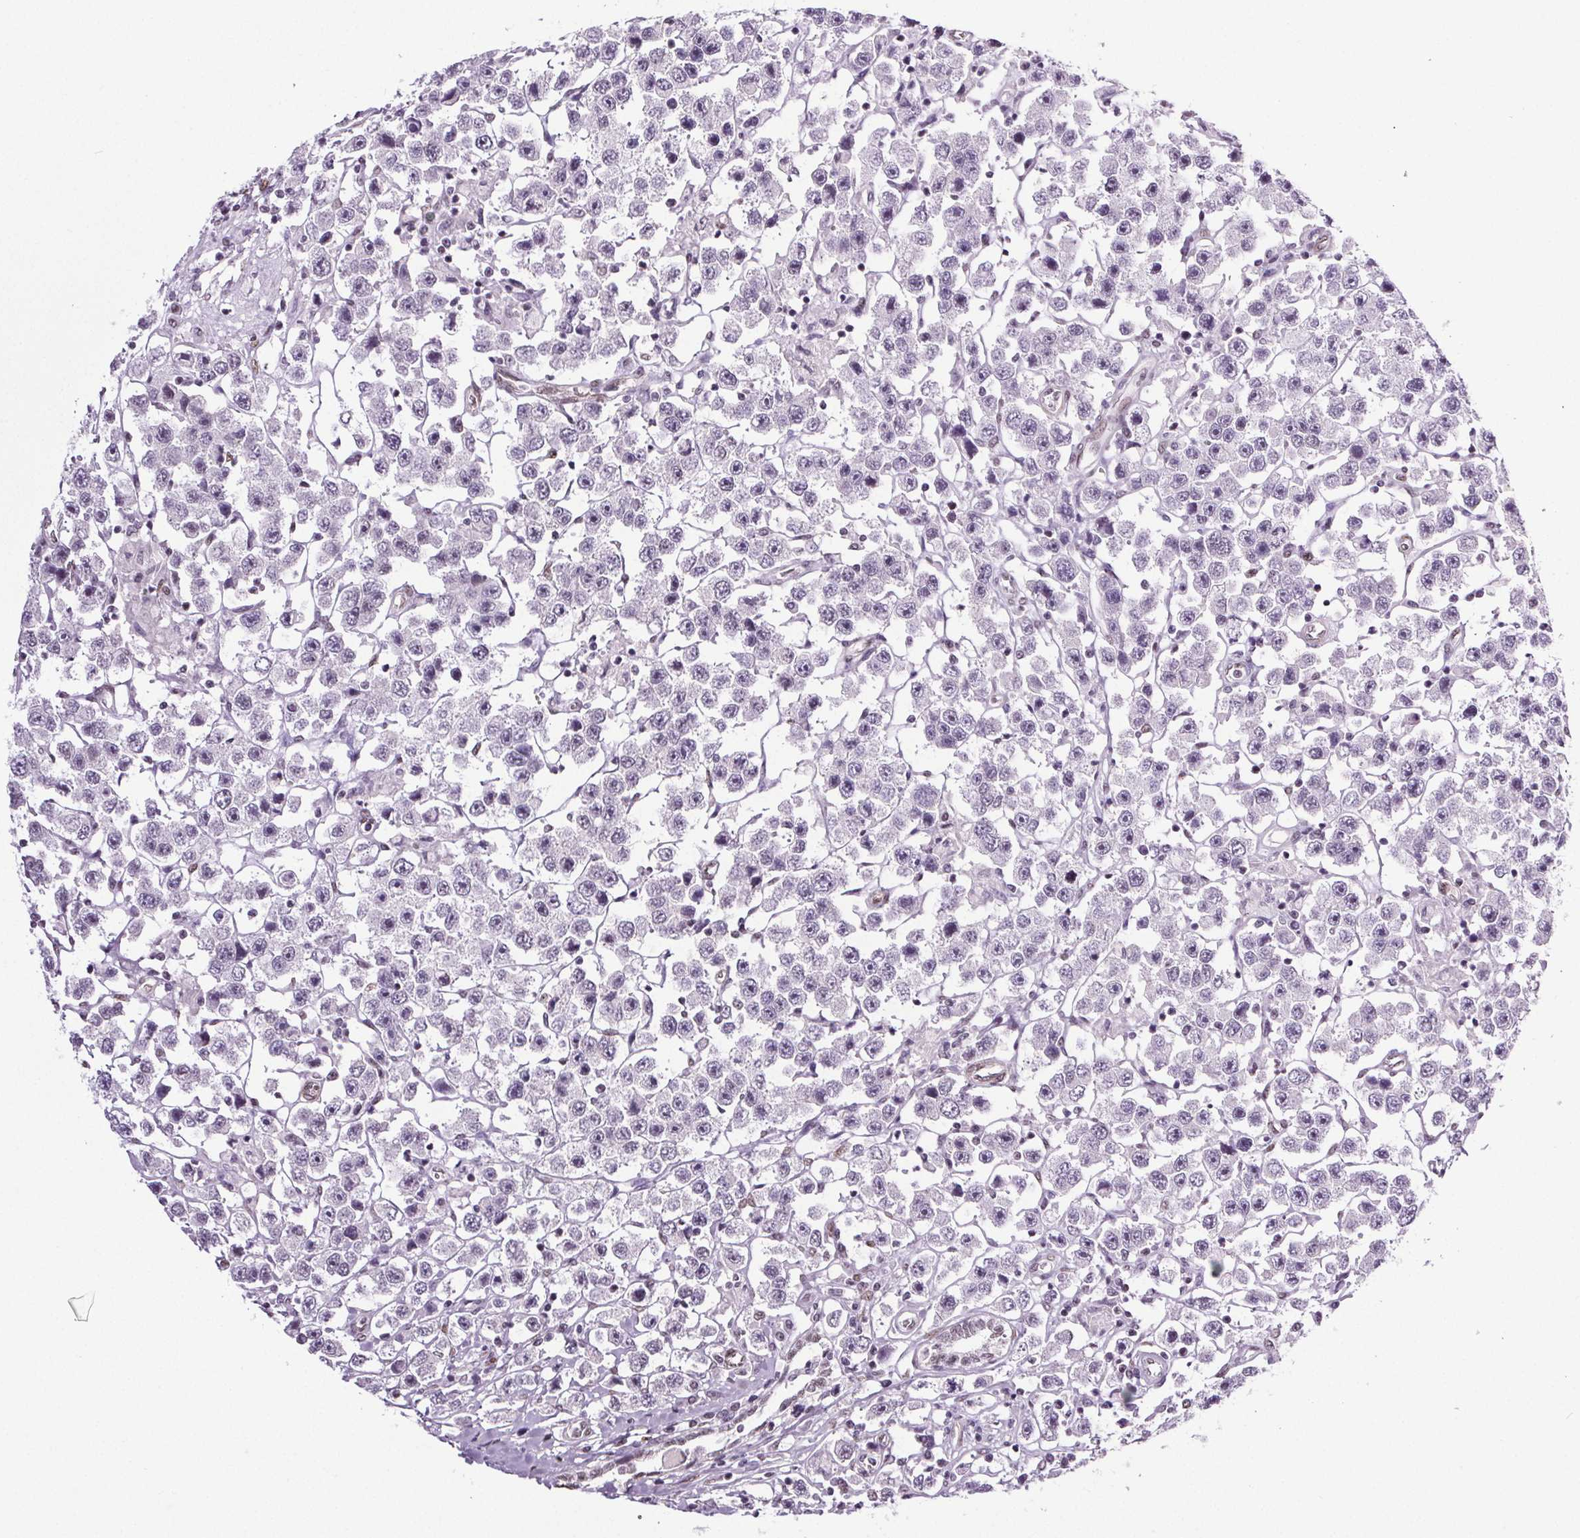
{"staining": {"intensity": "negative", "quantity": "none", "location": "none"}, "tissue": "testis cancer", "cell_type": "Tumor cells", "image_type": "cancer", "snomed": [{"axis": "morphology", "description": "Seminoma, NOS"}, {"axis": "topography", "description": "Testis"}], "caption": "Immunohistochemistry (IHC) histopathology image of human testis seminoma stained for a protein (brown), which reveals no expression in tumor cells.", "gene": "GP6", "patient": {"sex": "male", "age": 45}}